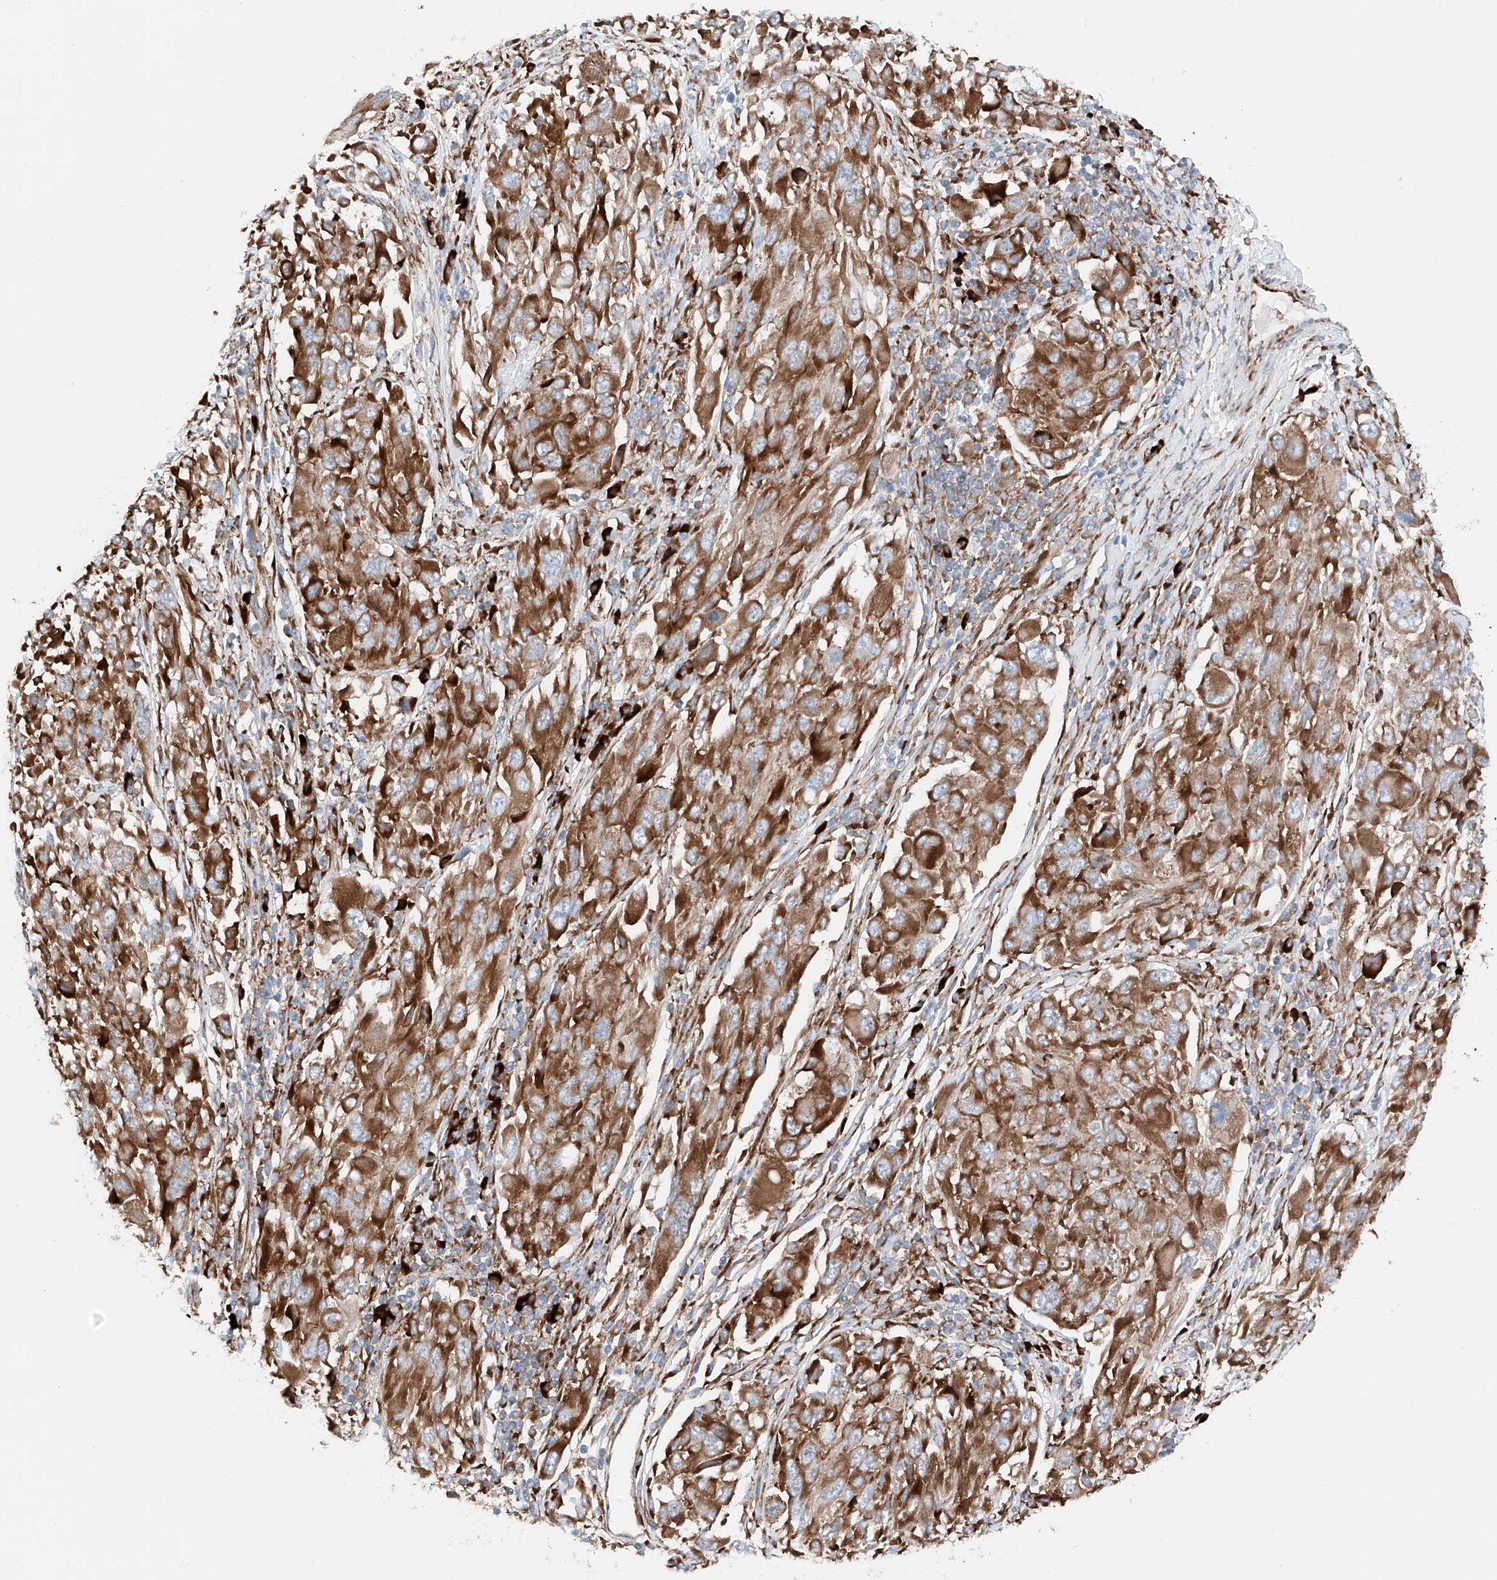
{"staining": {"intensity": "moderate", "quantity": ">75%", "location": "cytoplasmic/membranous"}, "tissue": "melanoma", "cell_type": "Tumor cells", "image_type": "cancer", "snomed": [{"axis": "morphology", "description": "Malignant melanoma, NOS"}, {"axis": "topography", "description": "Skin"}], "caption": "Protein expression analysis of human melanoma reveals moderate cytoplasmic/membranous positivity in approximately >75% of tumor cells.", "gene": "CRELD1", "patient": {"sex": "female", "age": 91}}